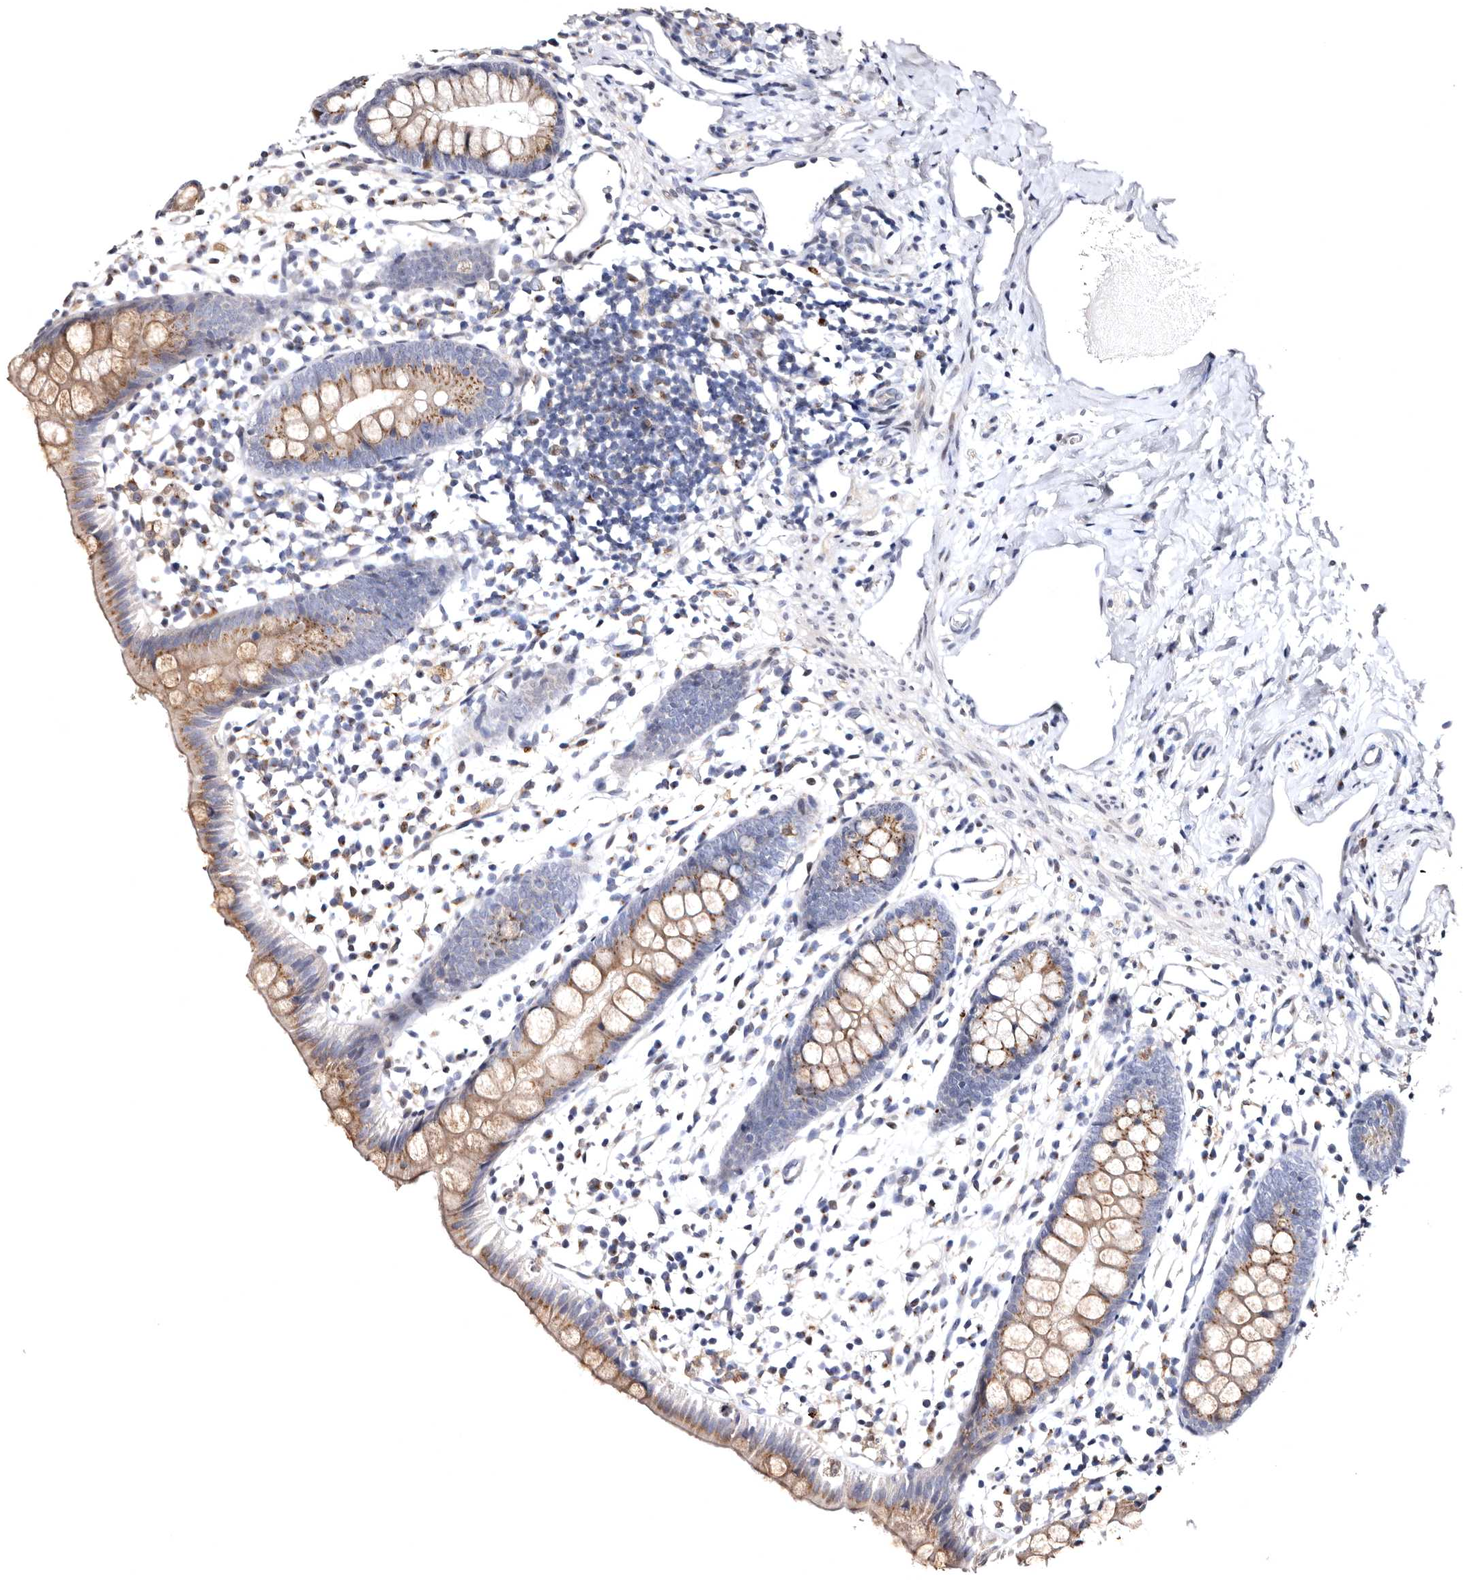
{"staining": {"intensity": "moderate", "quantity": ">75%", "location": "cytoplasmic/membranous"}, "tissue": "appendix", "cell_type": "Glandular cells", "image_type": "normal", "snomed": [{"axis": "morphology", "description": "Normal tissue, NOS"}, {"axis": "topography", "description": "Appendix"}], "caption": "High-magnification brightfield microscopy of normal appendix stained with DAB (3,3'-diaminobenzidine) (brown) and counterstained with hematoxylin (blue). glandular cells exhibit moderate cytoplasmic/membranous staining is present in approximately>75% of cells.", "gene": "FAM91A1", "patient": {"sex": "female", "age": 20}}